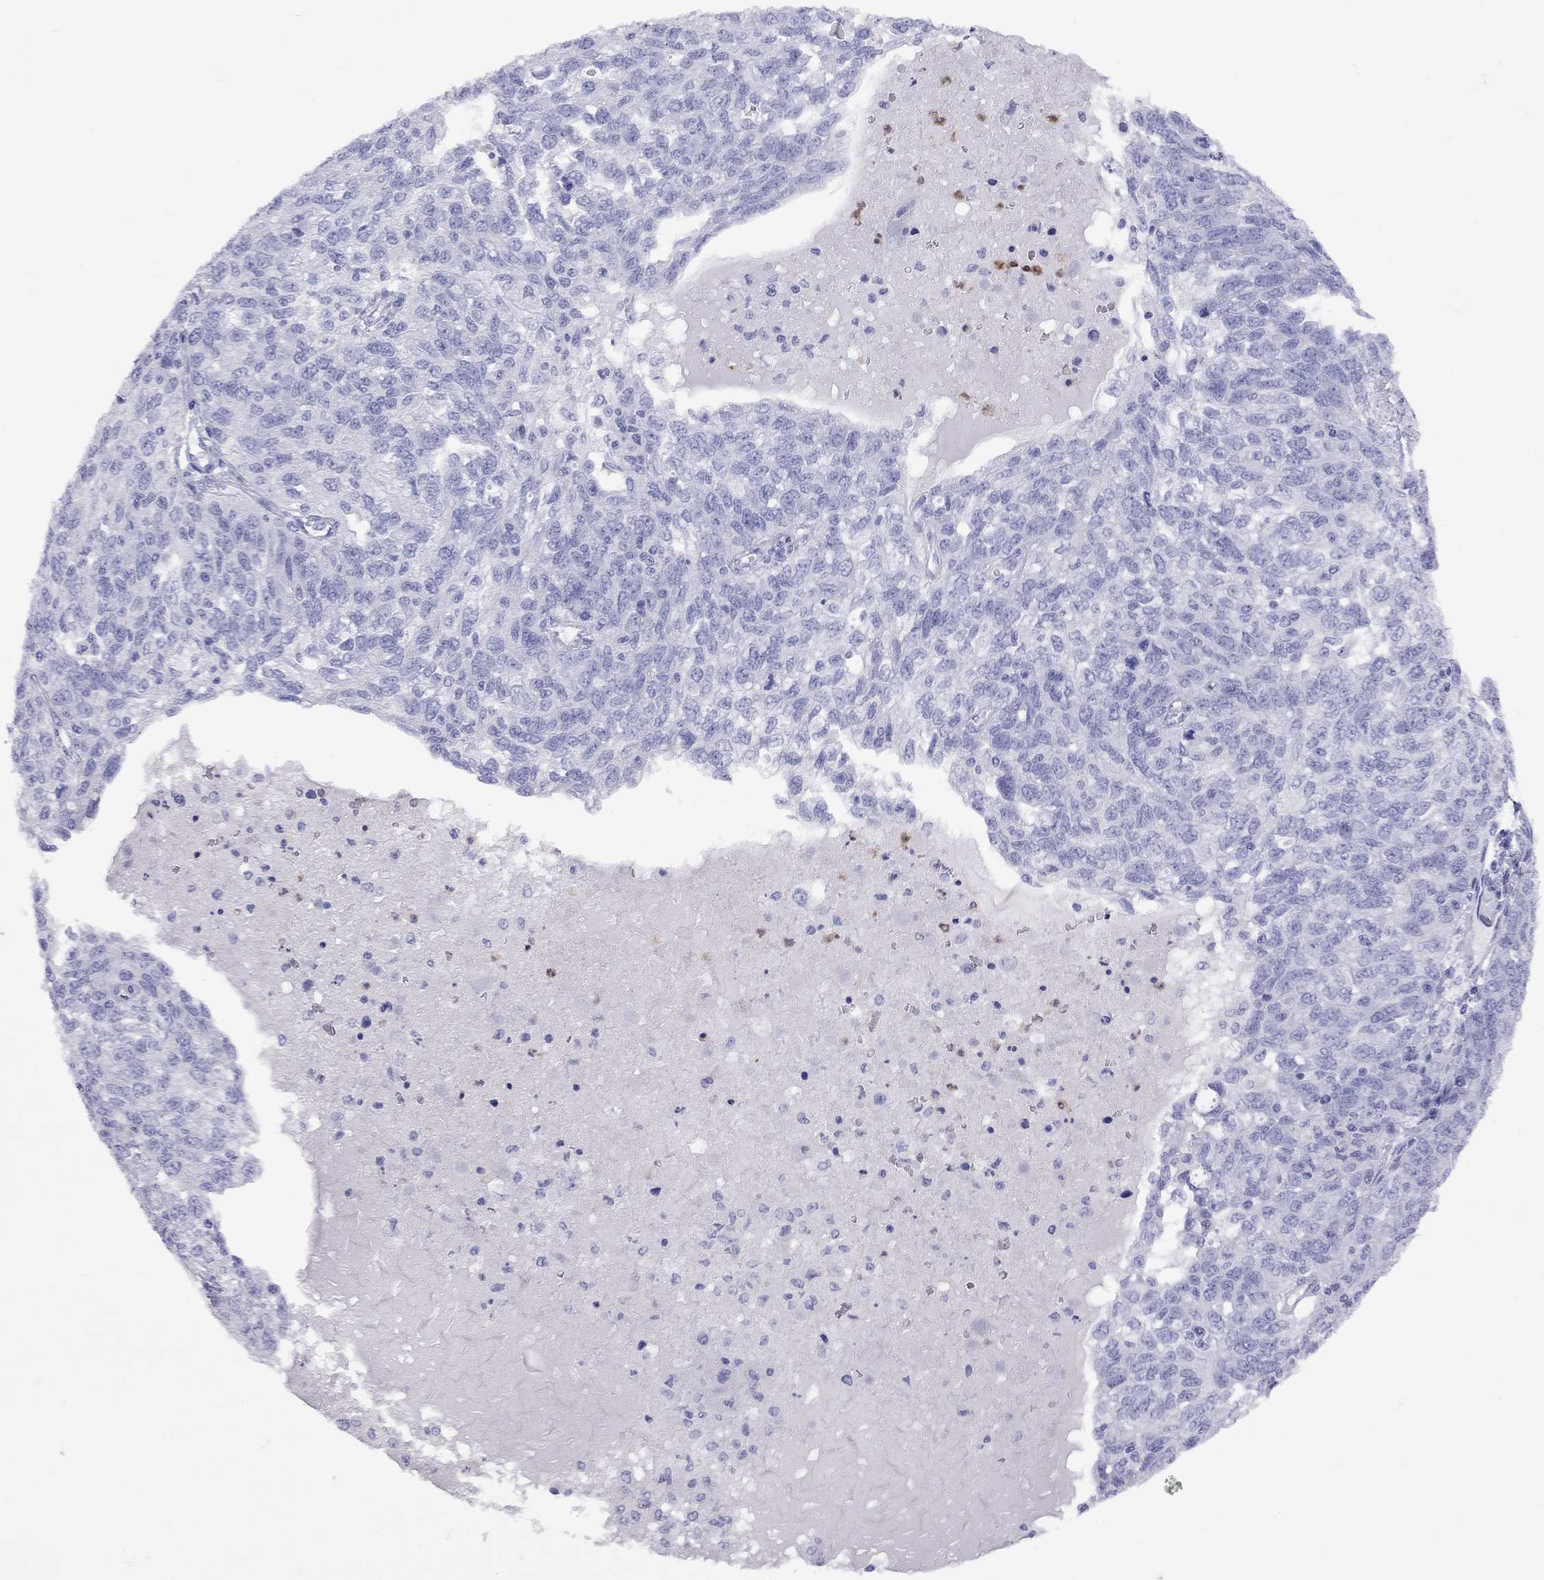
{"staining": {"intensity": "negative", "quantity": "none", "location": "none"}, "tissue": "ovarian cancer", "cell_type": "Tumor cells", "image_type": "cancer", "snomed": [{"axis": "morphology", "description": "Cystadenocarcinoma, serous, NOS"}, {"axis": "topography", "description": "Ovary"}], "caption": "Immunohistochemistry micrograph of neoplastic tissue: ovarian cancer stained with DAB (3,3'-diaminobenzidine) displays no significant protein staining in tumor cells.", "gene": "SLAMF1", "patient": {"sex": "female", "age": 71}}